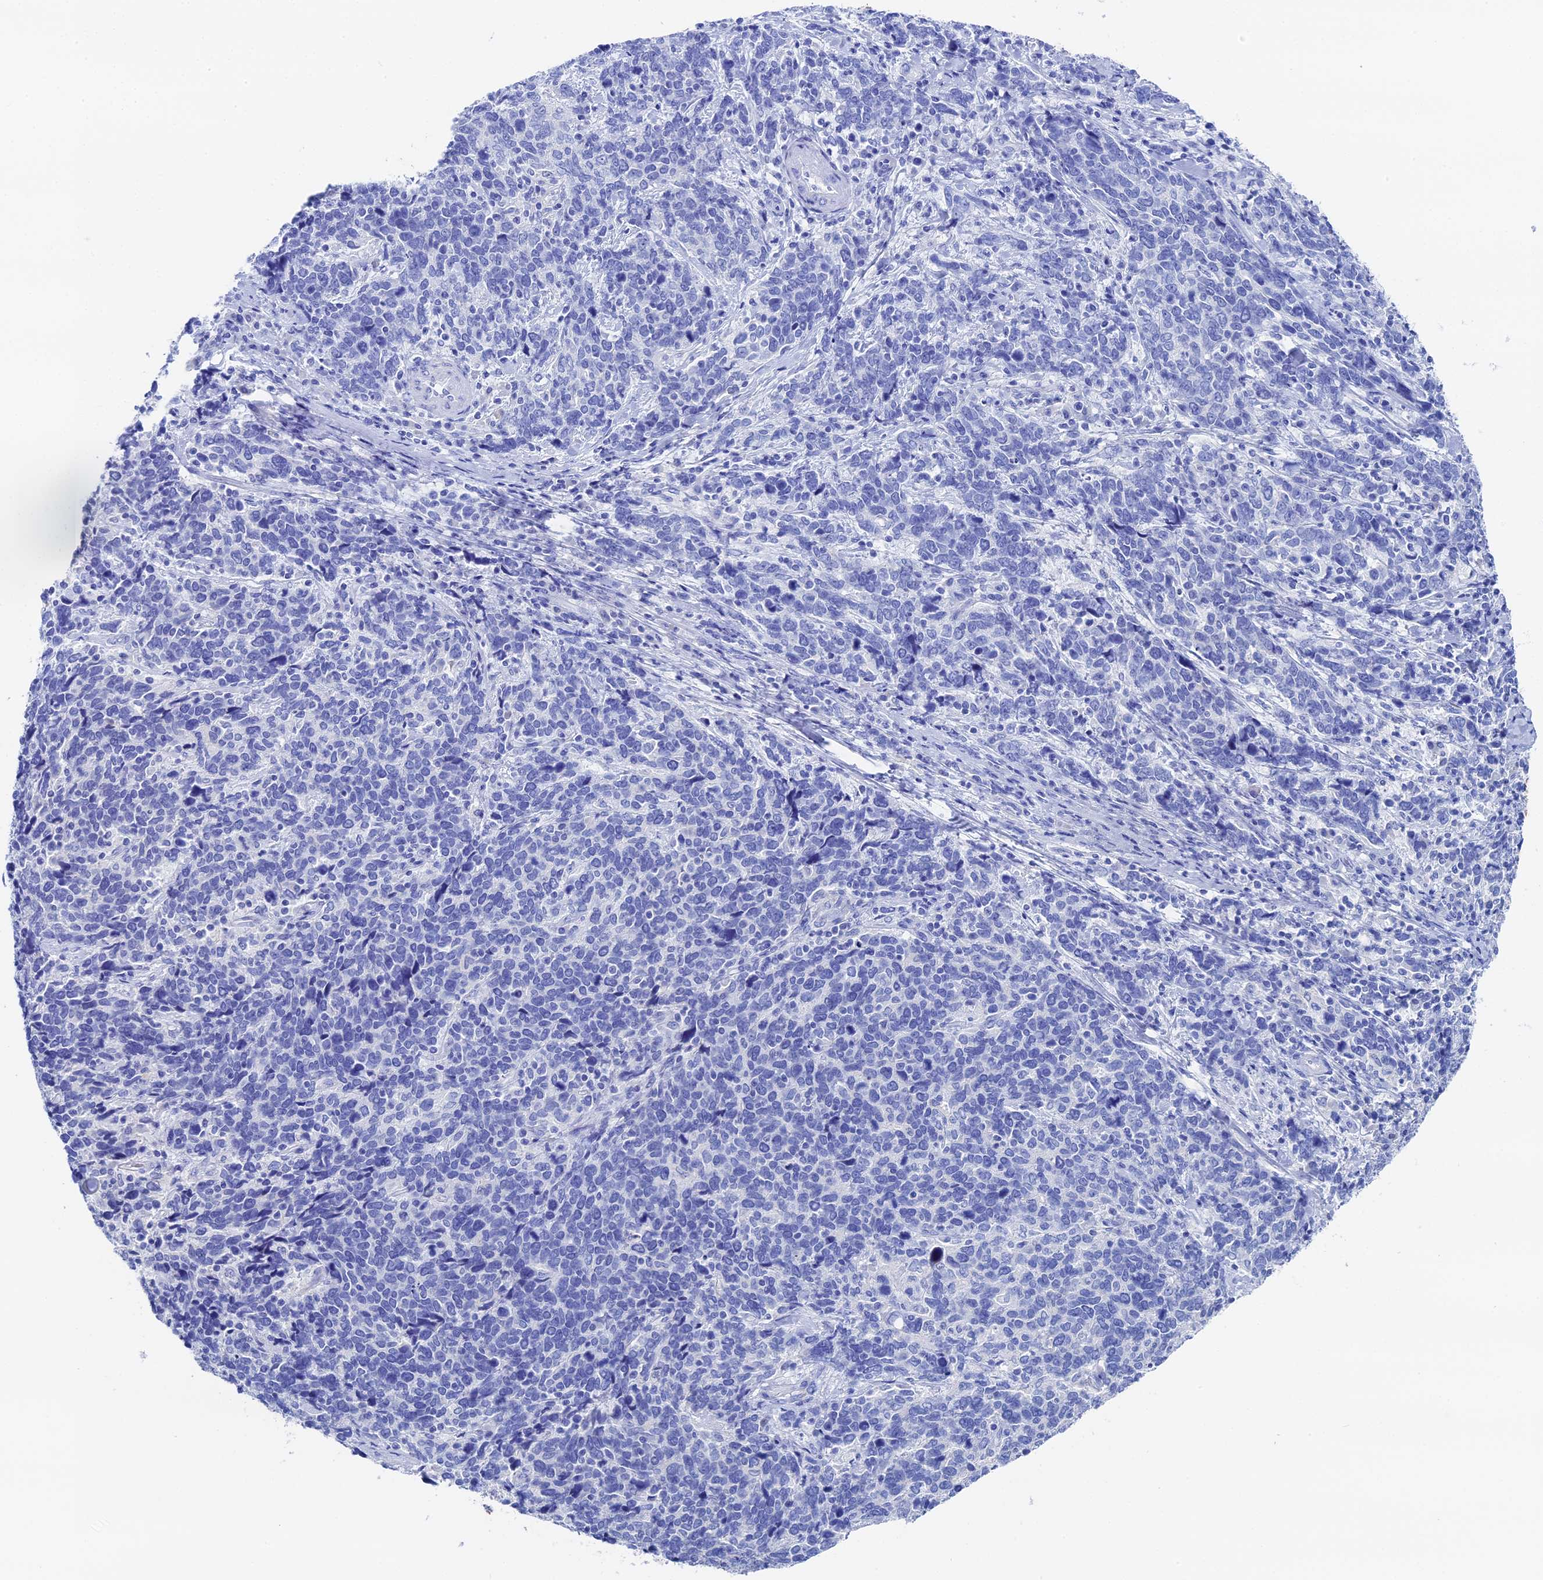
{"staining": {"intensity": "negative", "quantity": "none", "location": "none"}, "tissue": "cervical cancer", "cell_type": "Tumor cells", "image_type": "cancer", "snomed": [{"axis": "morphology", "description": "Squamous cell carcinoma, NOS"}, {"axis": "topography", "description": "Cervix"}], "caption": "Protein analysis of squamous cell carcinoma (cervical) demonstrates no significant staining in tumor cells.", "gene": "UNC119", "patient": {"sex": "female", "age": 41}}